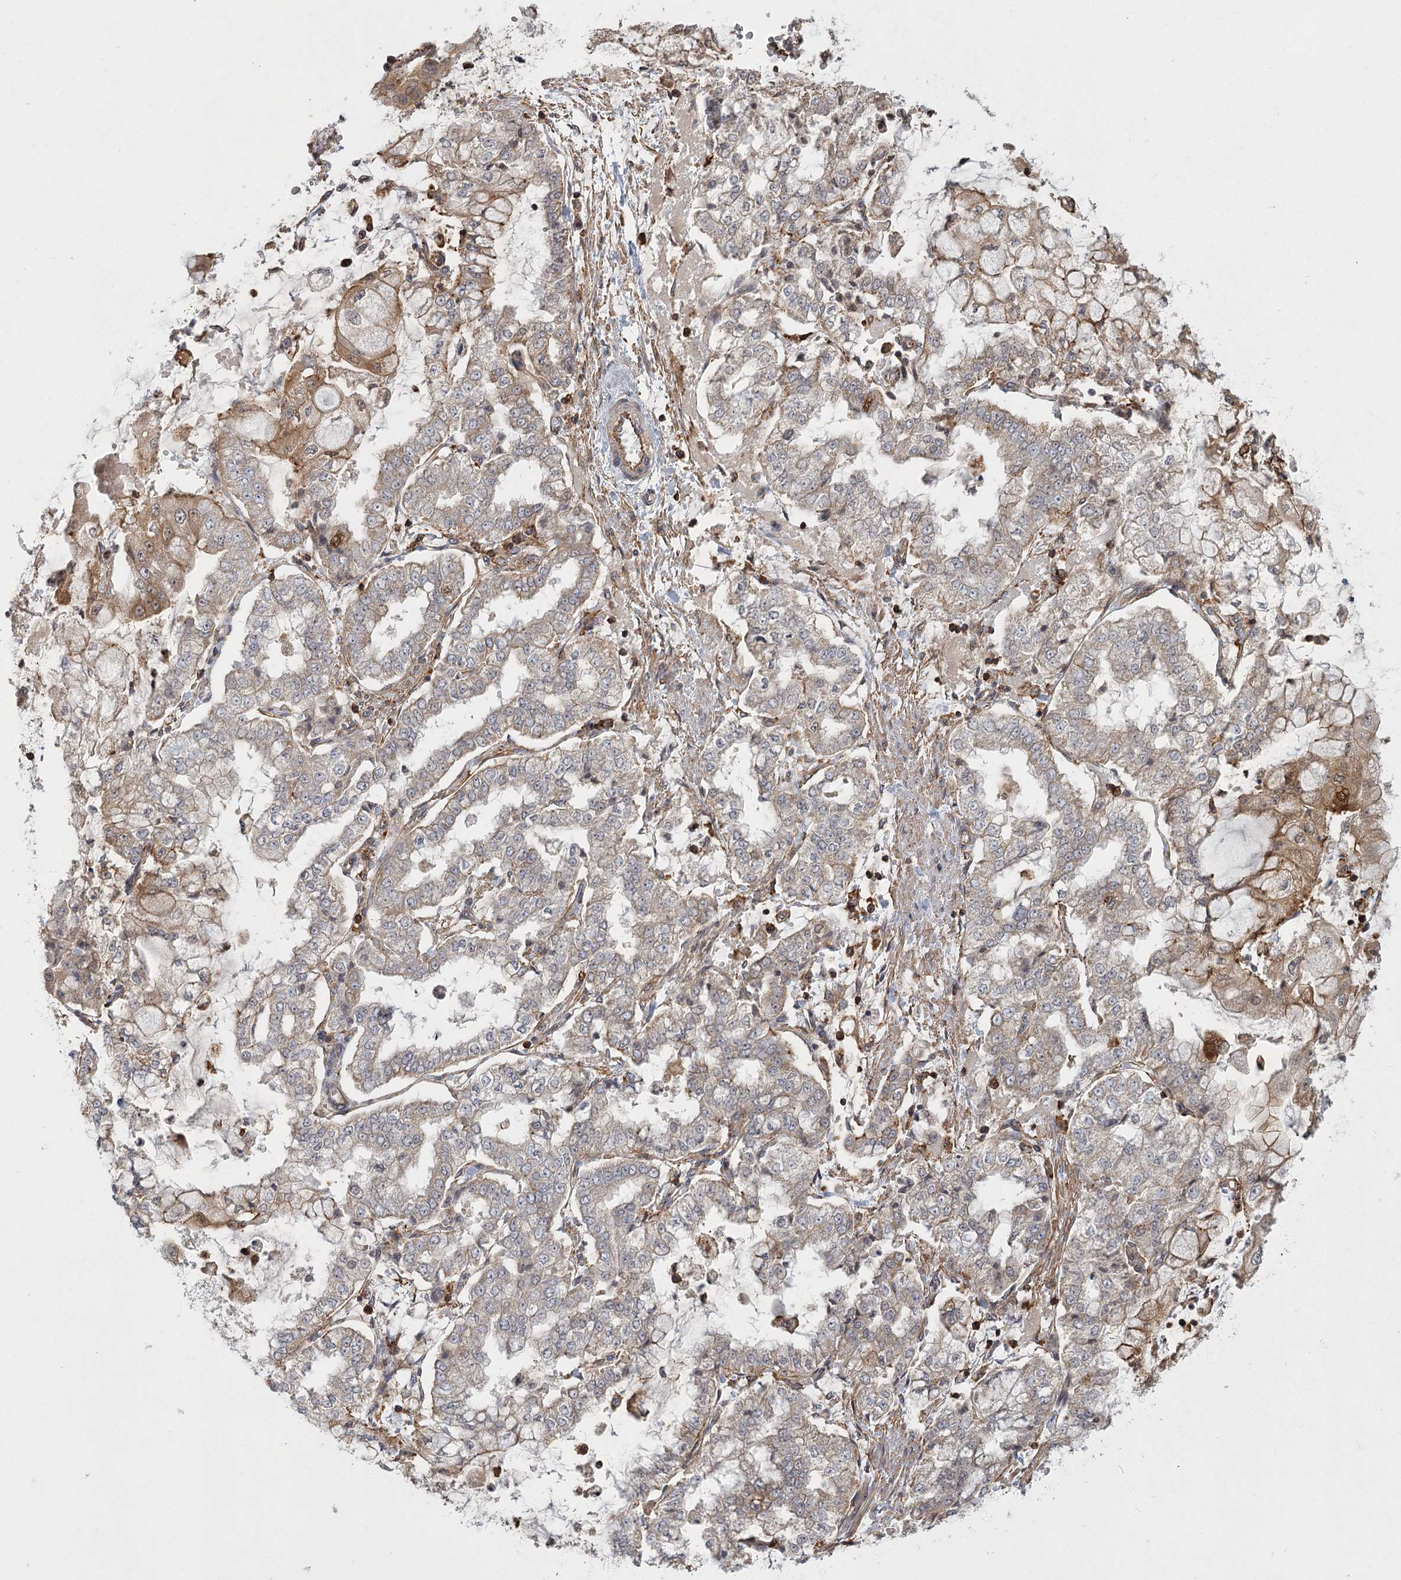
{"staining": {"intensity": "moderate", "quantity": "<25%", "location": "cytoplasmic/membranous"}, "tissue": "stomach cancer", "cell_type": "Tumor cells", "image_type": "cancer", "snomed": [{"axis": "morphology", "description": "Adenocarcinoma, NOS"}, {"axis": "topography", "description": "Stomach"}], "caption": "A micrograph of adenocarcinoma (stomach) stained for a protein displays moderate cytoplasmic/membranous brown staining in tumor cells. (brown staining indicates protein expression, while blue staining denotes nuclei).", "gene": "MEPE", "patient": {"sex": "male", "age": 76}}